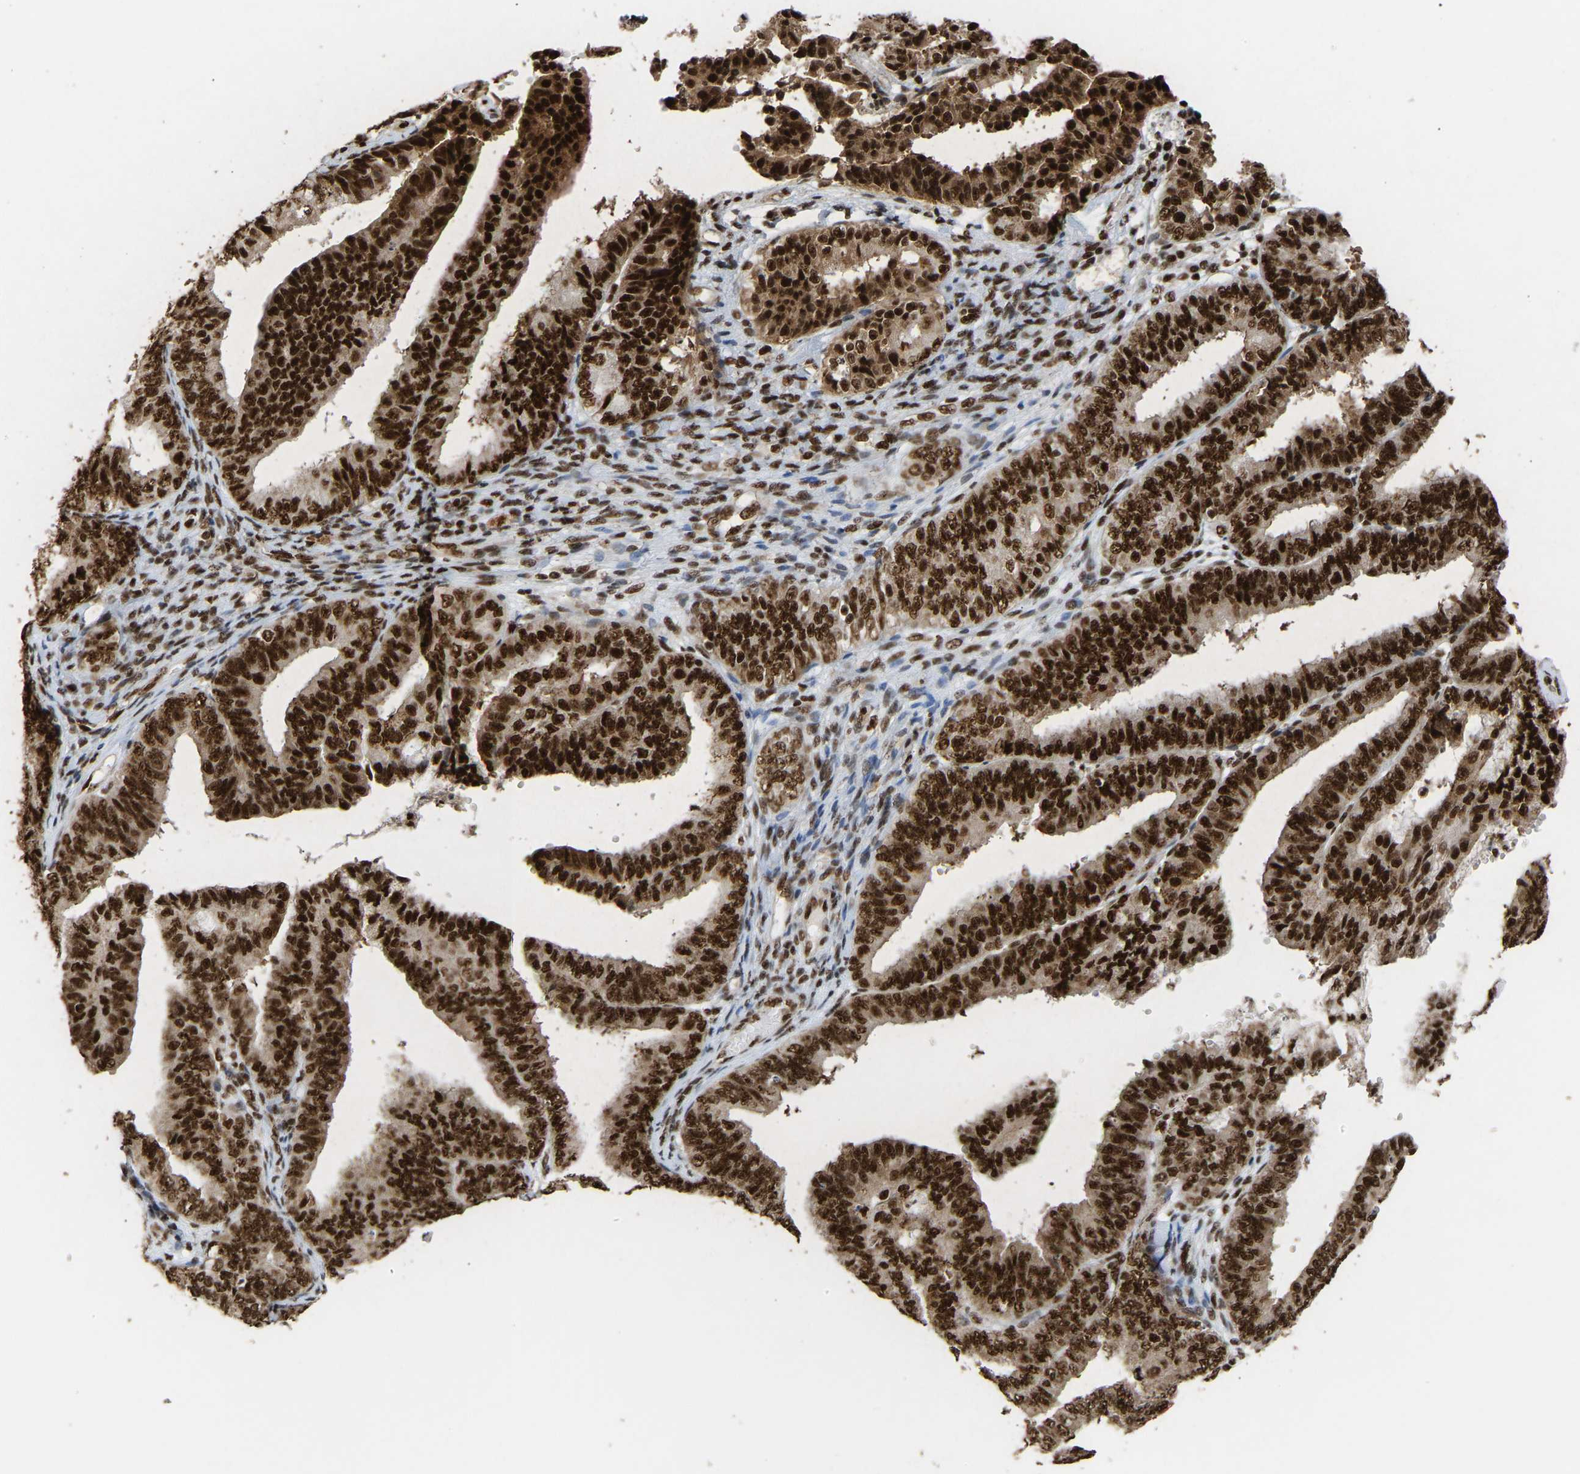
{"staining": {"intensity": "strong", "quantity": ">75%", "location": "cytoplasmic/membranous,nuclear"}, "tissue": "endometrial cancer", "cell_type": "Tumor cells", "image_type": "cancer", "snomed": [{"axis": "morphology", "description": "Adenocarcinoma, NOS"}, {"axis": "topography", "description": "Endometrium"}], "caption": "Strong cytoplasmic/membranous and nuclear protein expression is appreciated in approximately >75% of tumor cells in endometrial cancer. (Stains: DAB (3,3'-diaminobenzidine) in brown, nuclei in blue, Microscopy: brightfield microscopy at high magnification).", "gene": "ALYREF", "patient": {"sex": "female", "age": 63}}